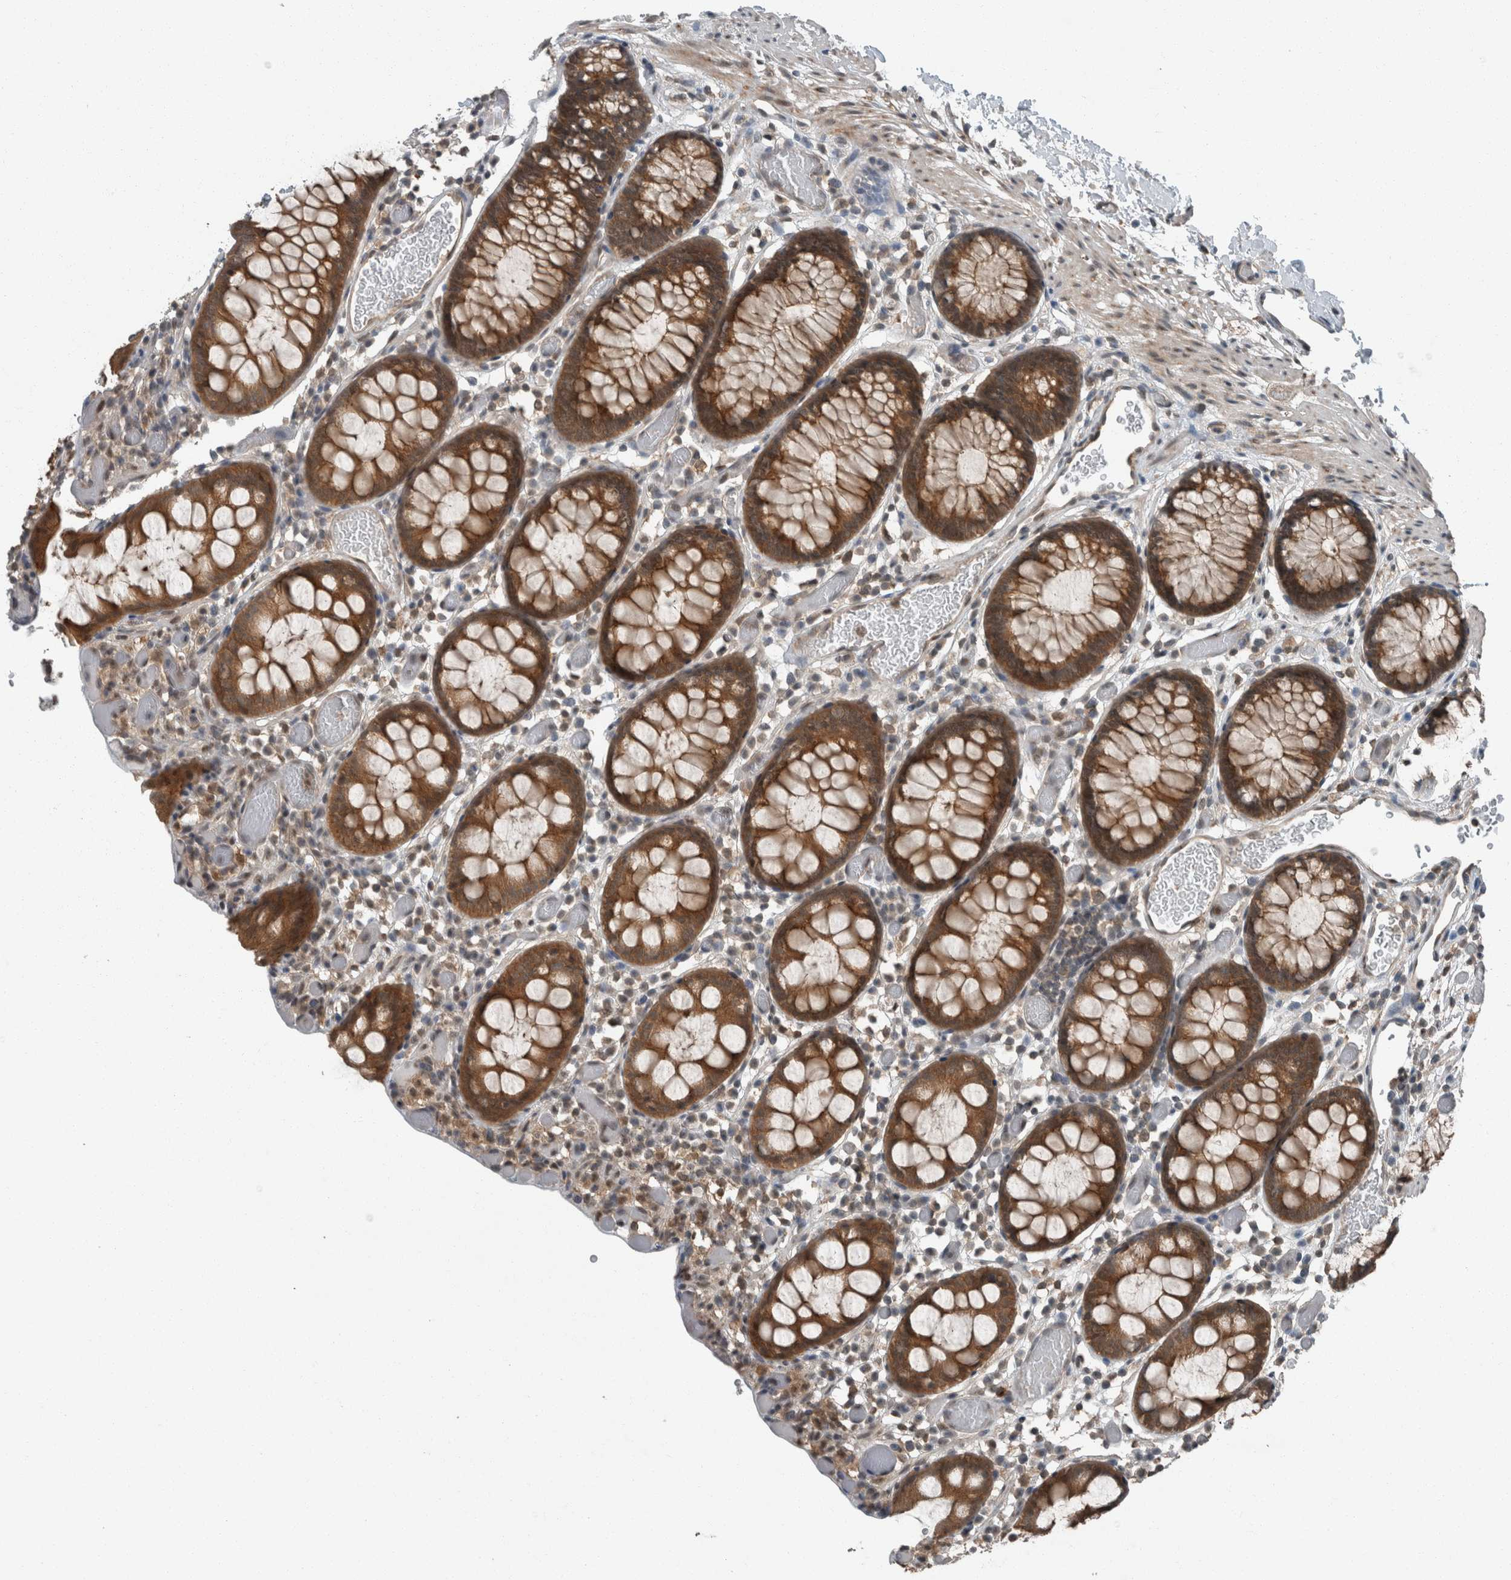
{"staining": {"intensity": "moderate", "quantity": ">75%", "location": "cytoplasmic/membranous,nuclear"}, "tissue": "colon", "cell_type": "Endothelial cells", "image_type": "normal", "snomed": [{"axis": "morphology", "description": "Normal tissue, NOS"}, {"axis": "topography", "description": "Colon"}], "caption": "Protein staining of benign colon shows moderate cytoplasmic/membranous,nuclear positivity in approximately >75% of endothelial cells.", "gene": "MYO1E", "patient": {"sex": "male", "age": 14}}